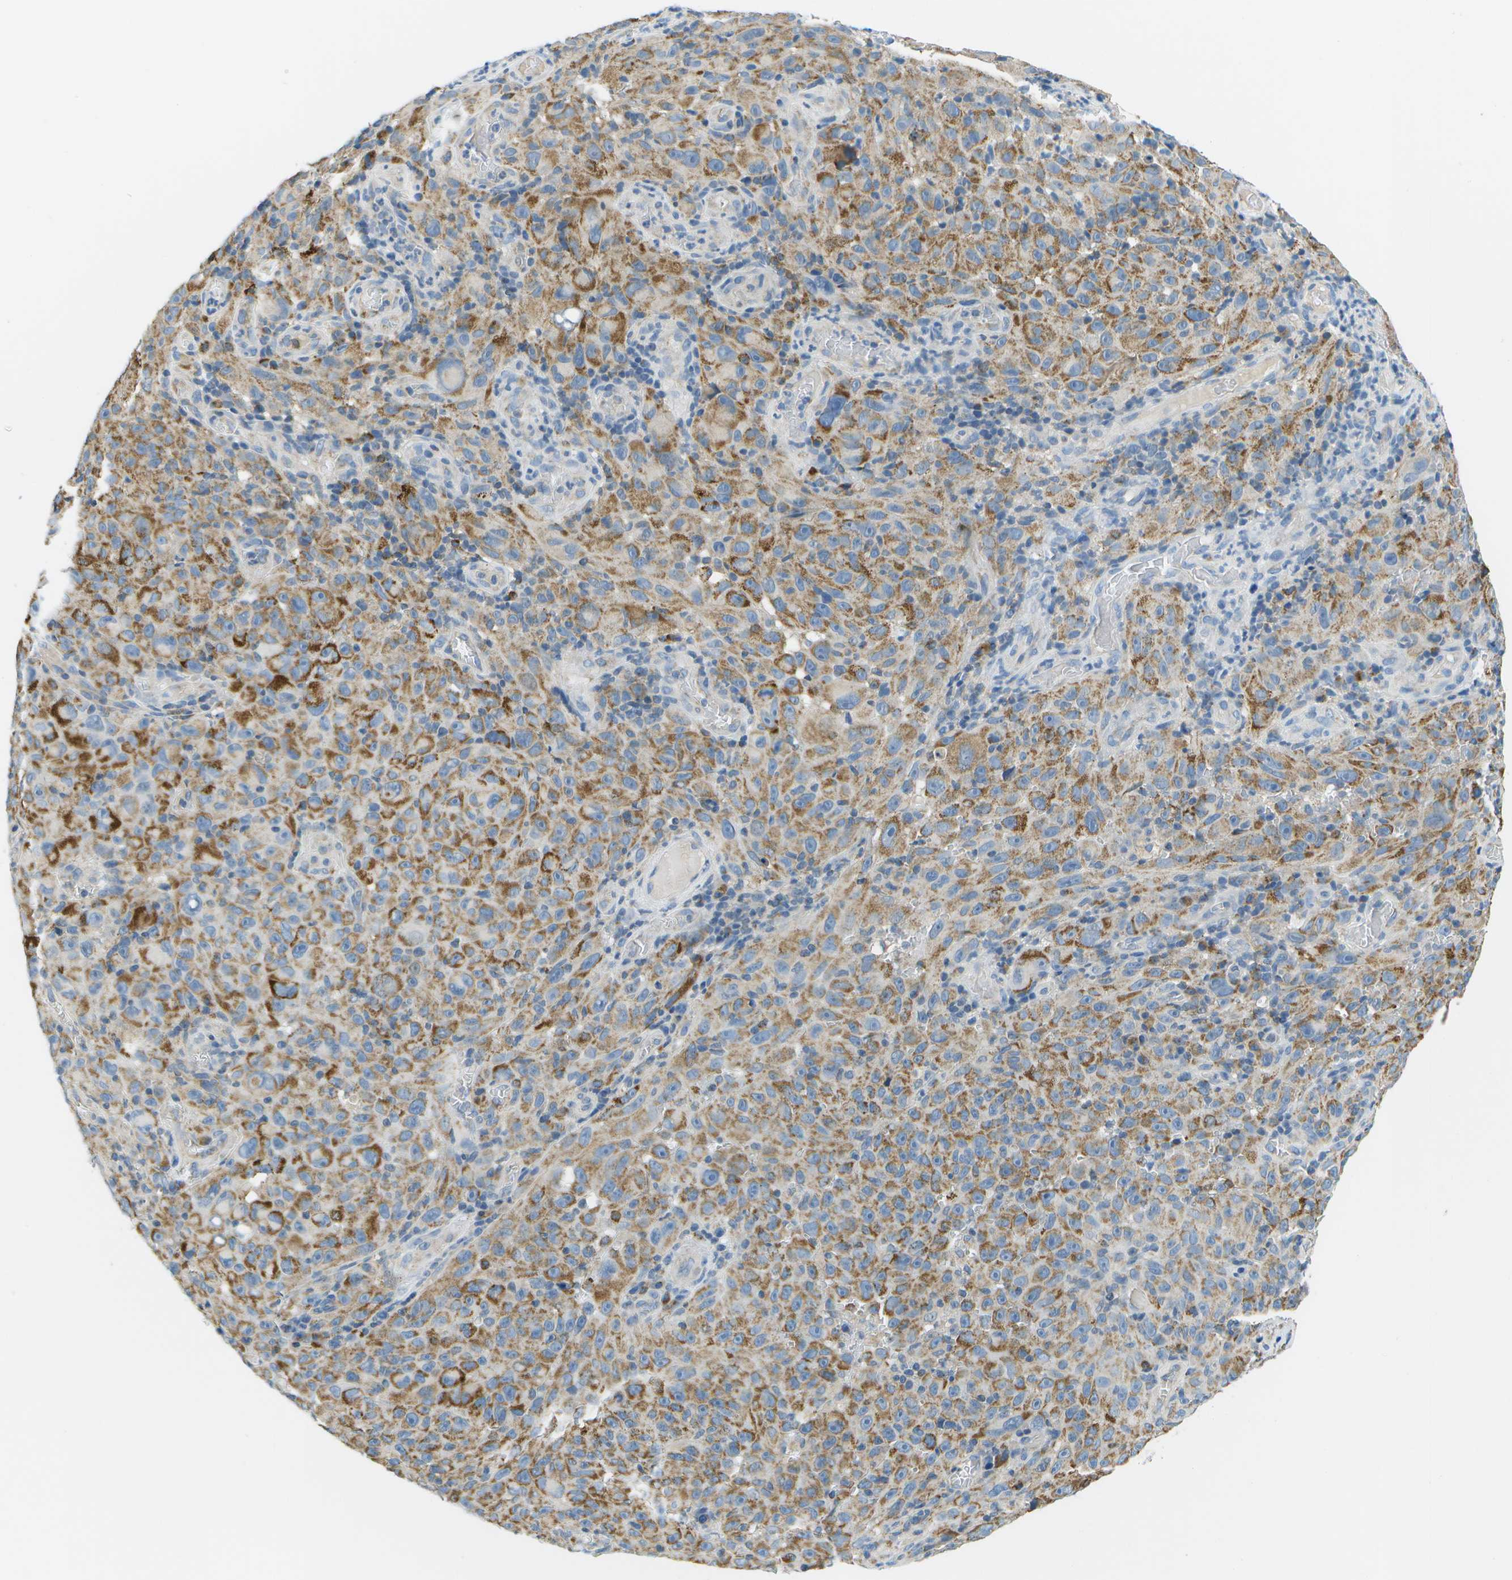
{"staining": {"intensity": "moderate", "quantity": "25%-75%", "location": "cytoplasmic/membranous"}, "tissue": "melanoma", "cell_type": "Tumor cells", "image_type": "cancer", "snomed": [{"axis": "morphology", "description": "Malignant melanoma, NOS"}, {"axis": "topography", "description": "Skin"}], "caption": "Moderate cytoplasmic/membranous protein staining is appreciated in about 25%-75% of tumor cells in melanoma. (DAB IHC, brown staining for protein, blue staining for nuclei).", "gene": "PTGIS", "patient": {"sex": "female", "age": 82}}